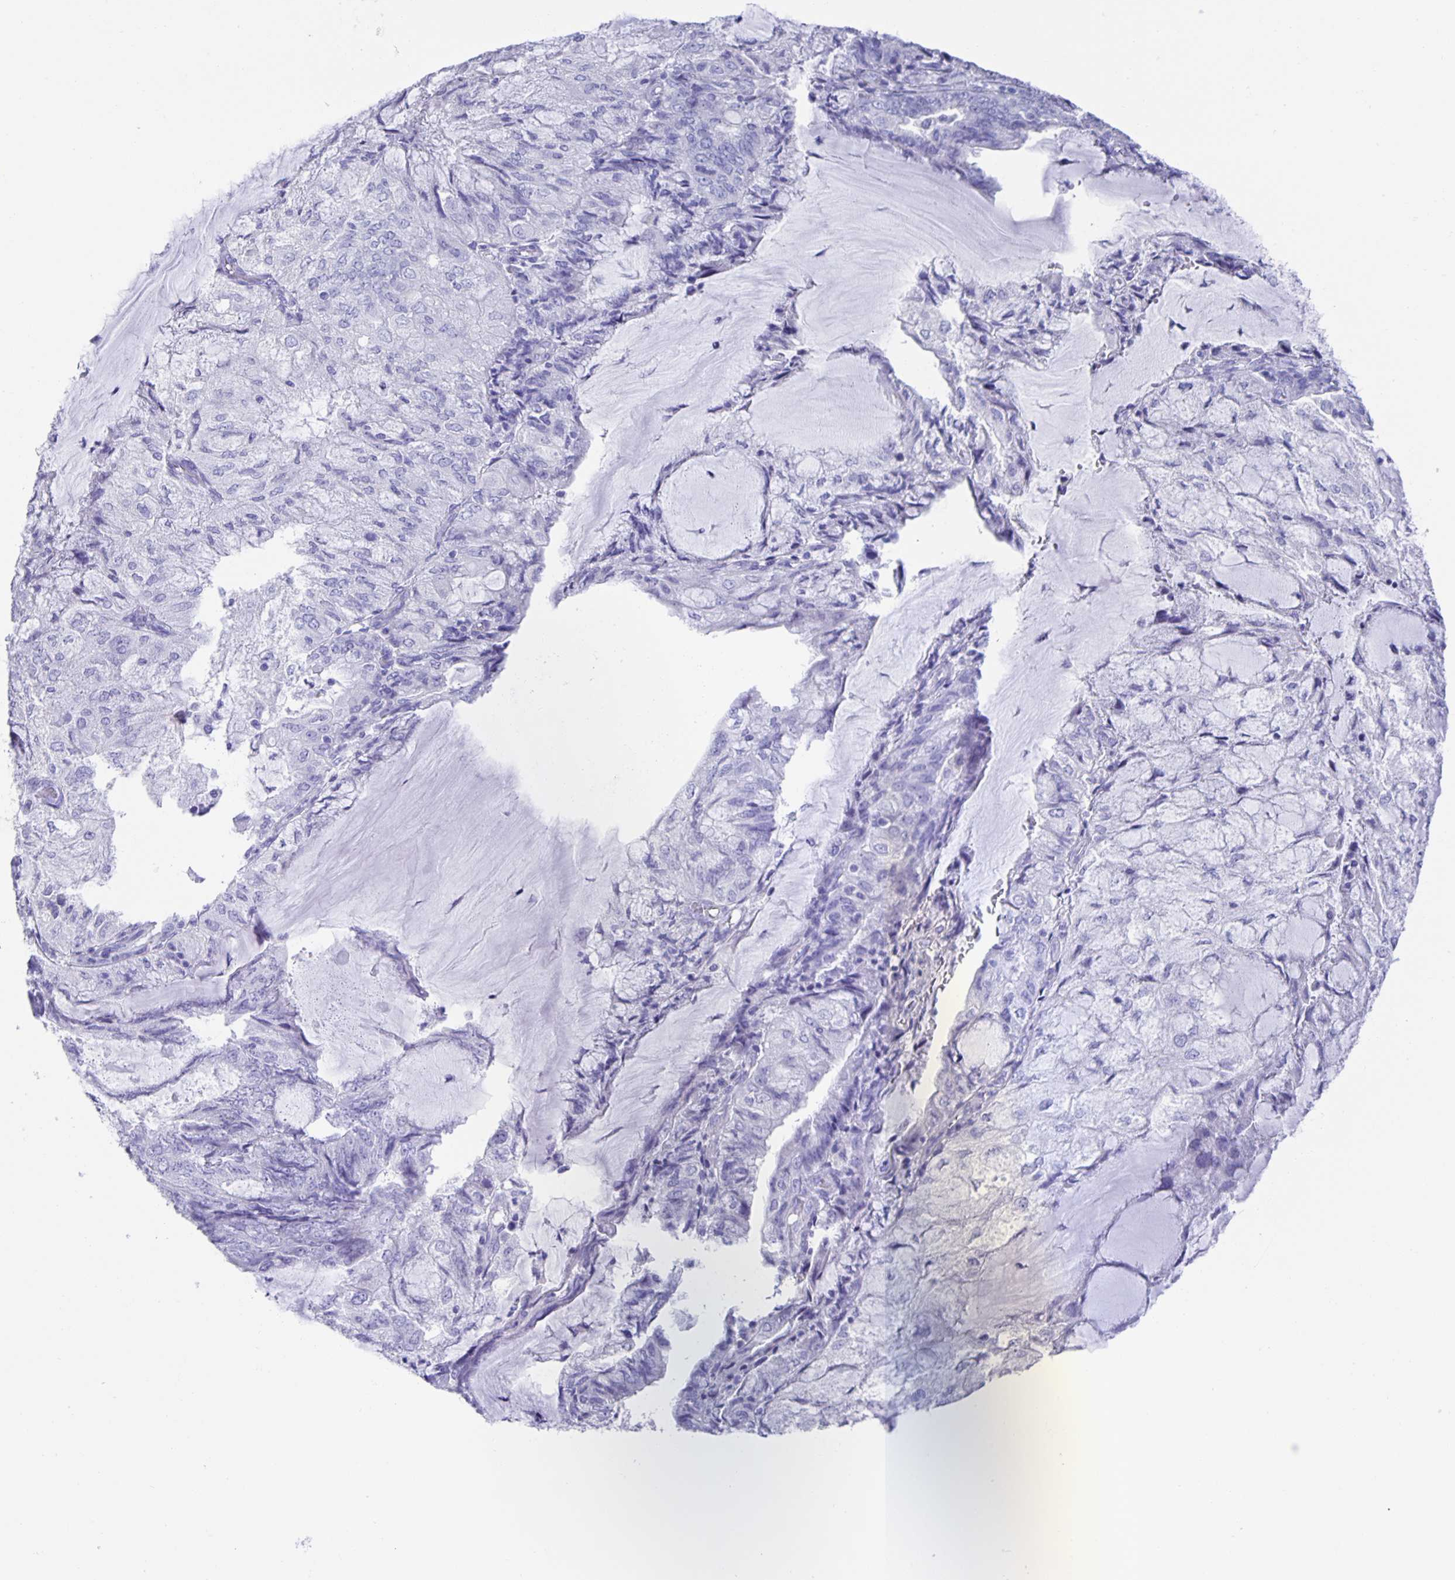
{"staining": {"intensity": "negative", "quantity": "none", "location": "none"}, "tissue": "endometrial cancer", "cell_type": "Tumor cells", "image_type": "cancer", "snomed": [{"axis": "morphology", "description": "Adenocarcinoma, NOS"}, {"axis": "topography", "description": "Endometrium"}], "caption": "High magnification brightfield microscopy of endometrial cancer (adenocarcinoma) stained with DAB (3,3'-diaminobenzidine) (brown) and counterstained with hematoxylin (blue): tumor cells show no significant expression.", "gene": "GUCA2A", "patient": {"sex": "female", "age": 81}}